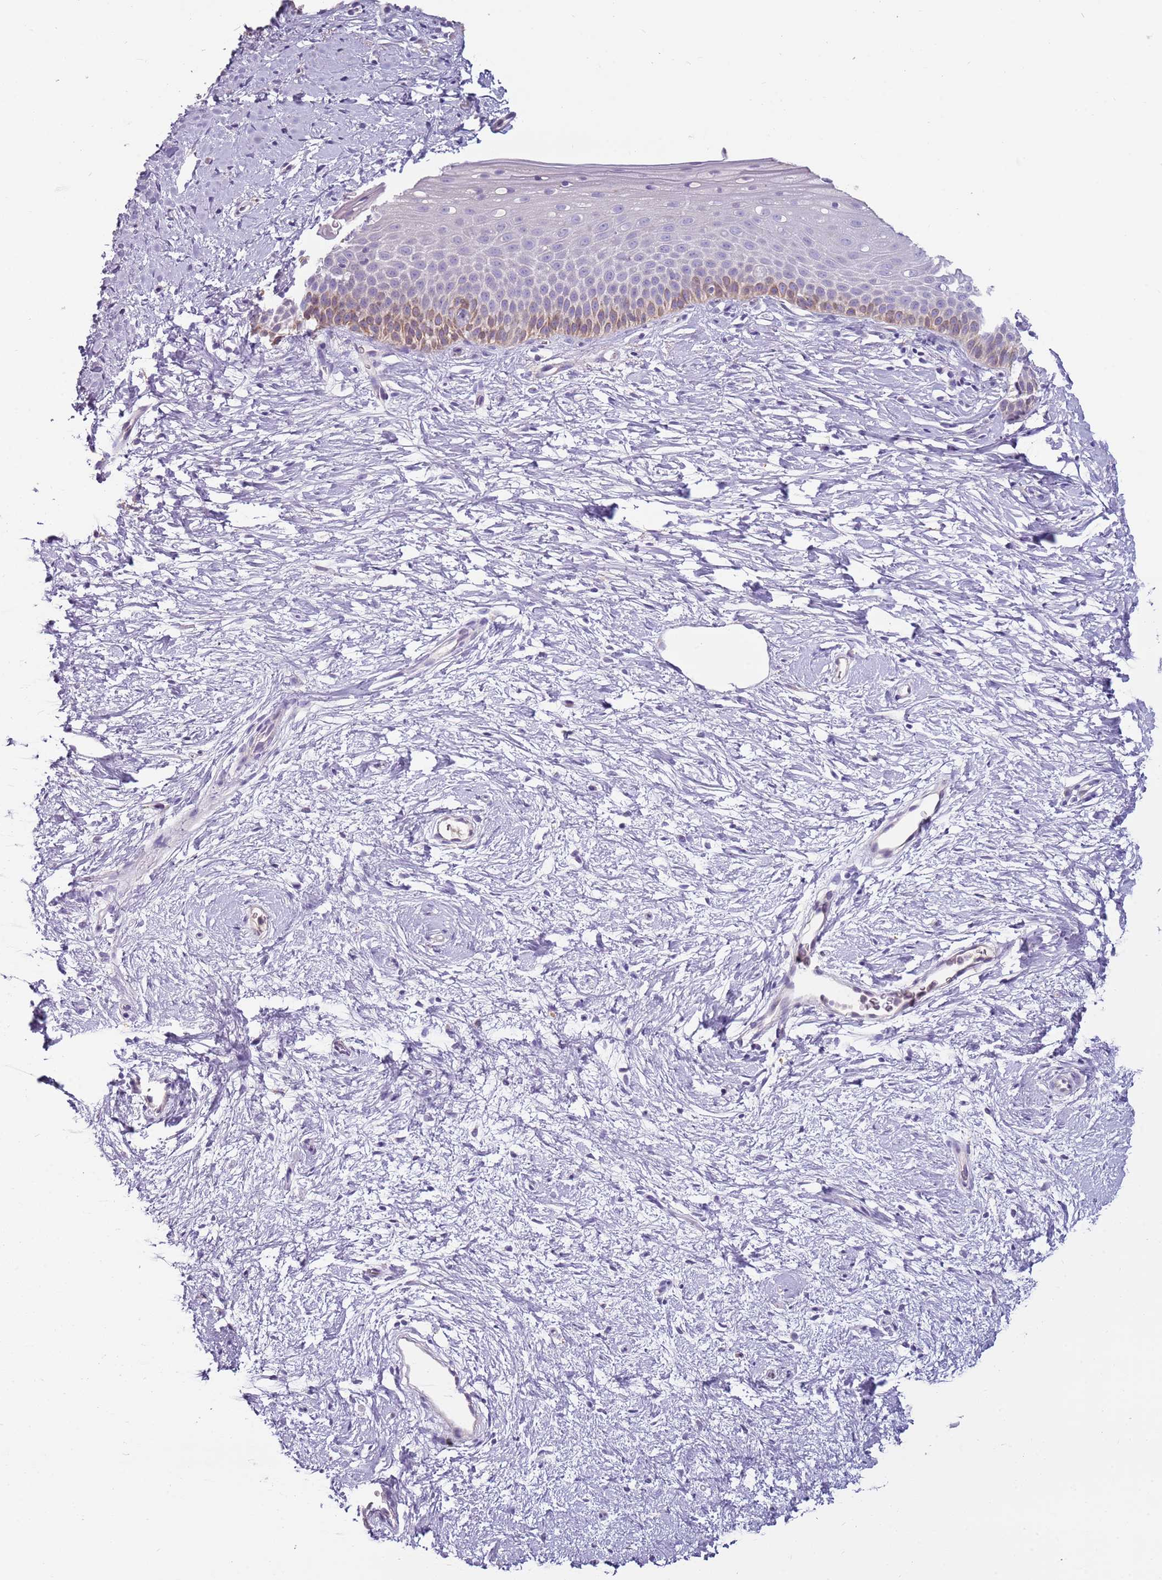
{"staining": {"intensity": "negative", "quantity": "none", "location": "none"}, "tissue": "cervix", "cell_type": "Glandular cells", "image_type": "normal", "snomed": [{"axis": "morphology", "description": "Normal tissue, NOS"}, {"axis": "topography", "description": "Cervix"}], "caption": "High power microscopy micrograph of an immunohistochemistry (IHC) micrograph of normal cervix, revealing no significant positivity in glandular cells.", "gene": "ARHGAP5", "patient": {"sex": "female", "age": 57}}